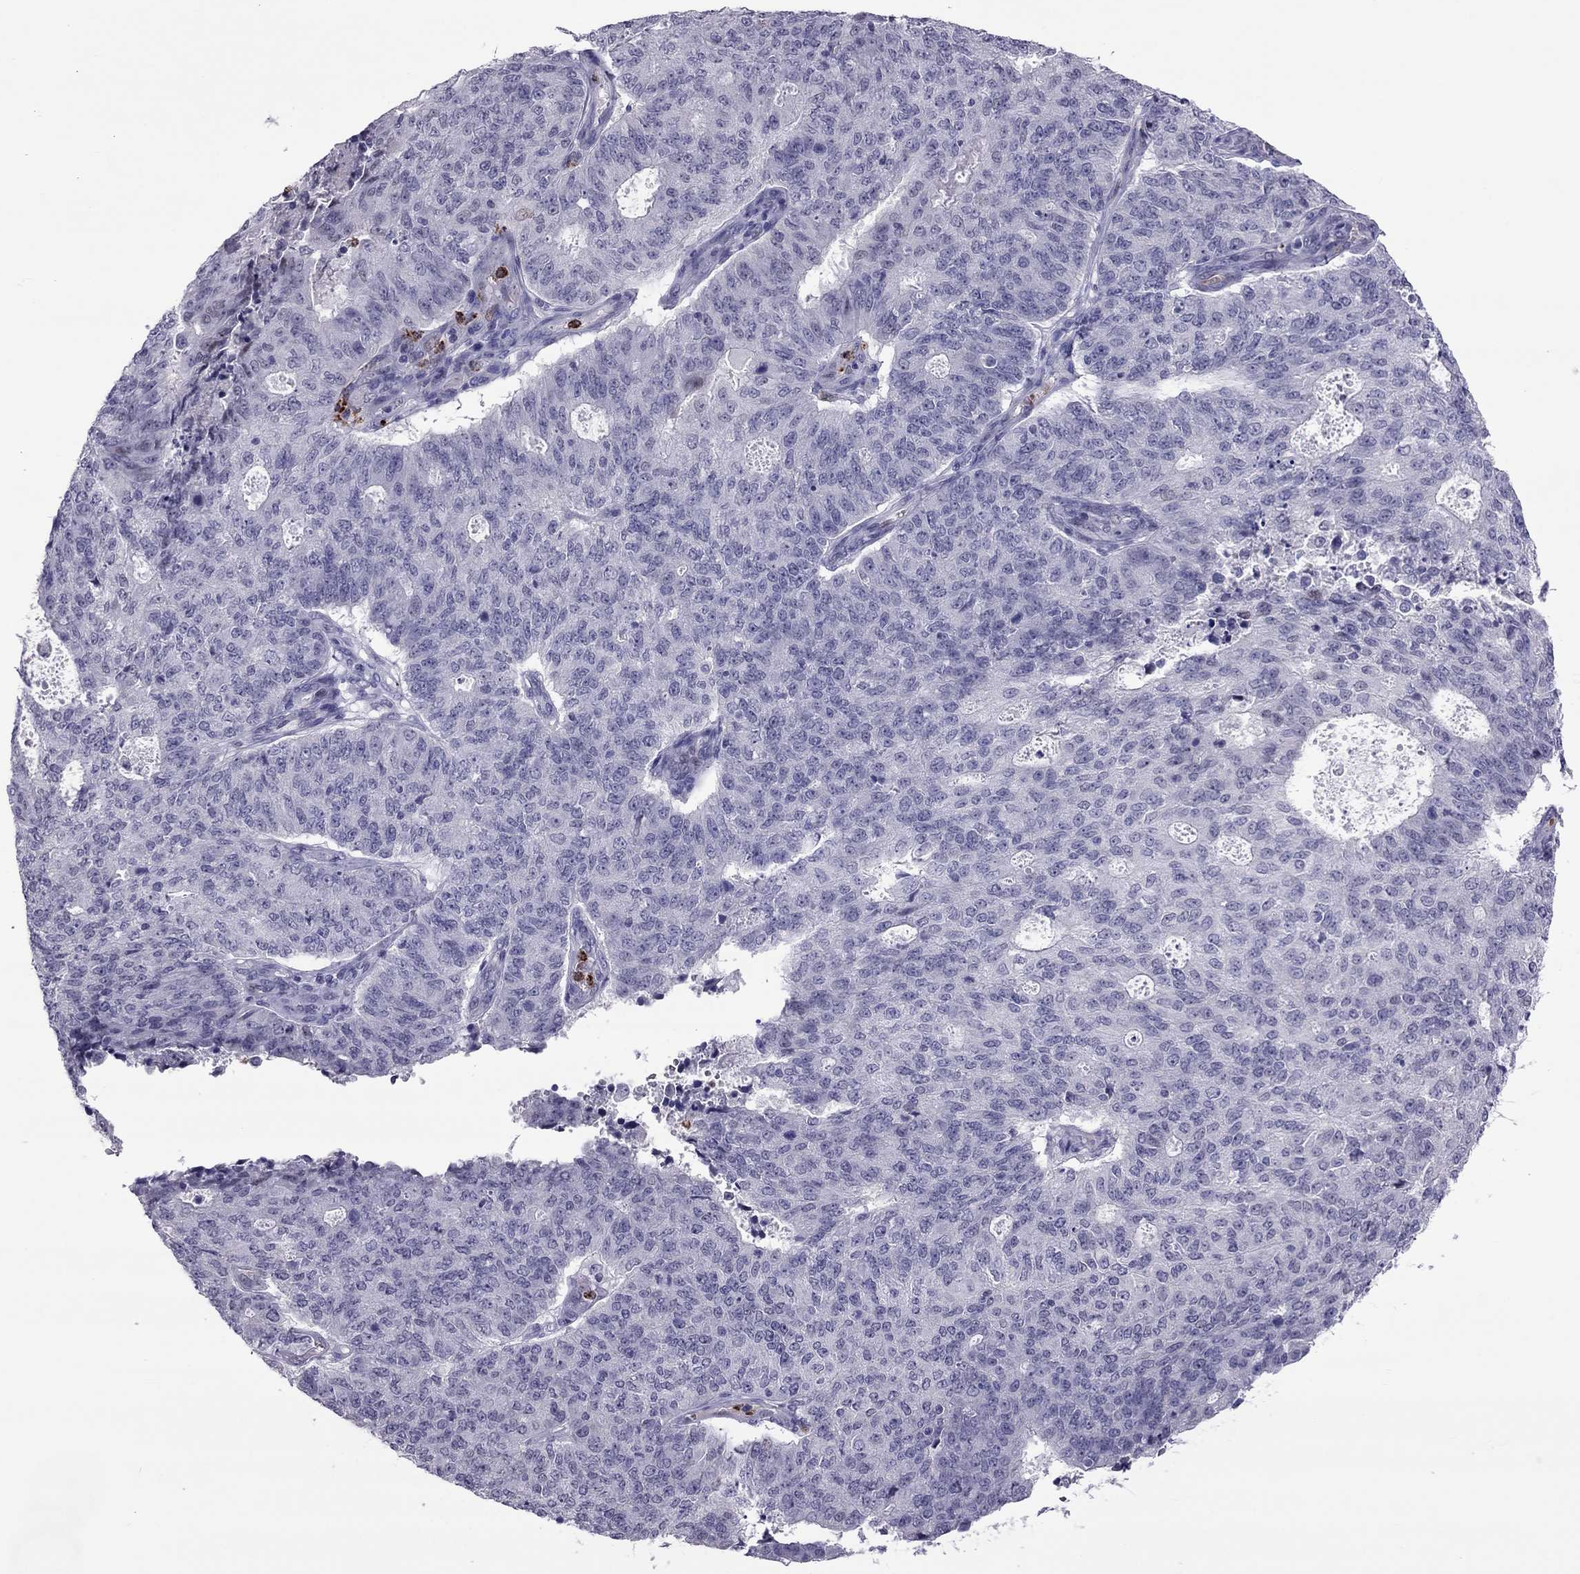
{"staining": {"intensity": "negative", "quantity": "none", "location": "none"}, "tissue": "endometrial cancer", "cell_type": "Tumor cells", "image_type": "cancer", "snomed": [{"axis": "morphology", "description": "Adenocarcinoma, NOS"}, {"axis": "topography", "description": "Endometrium"}], "caption": "A histopathology image of endometrial cancer (adenocarcinoma) stained for a protein displays no brown staining in tumor cells.", "gene": "CCL27", "patient": {"sex": "female", "age": 82}}